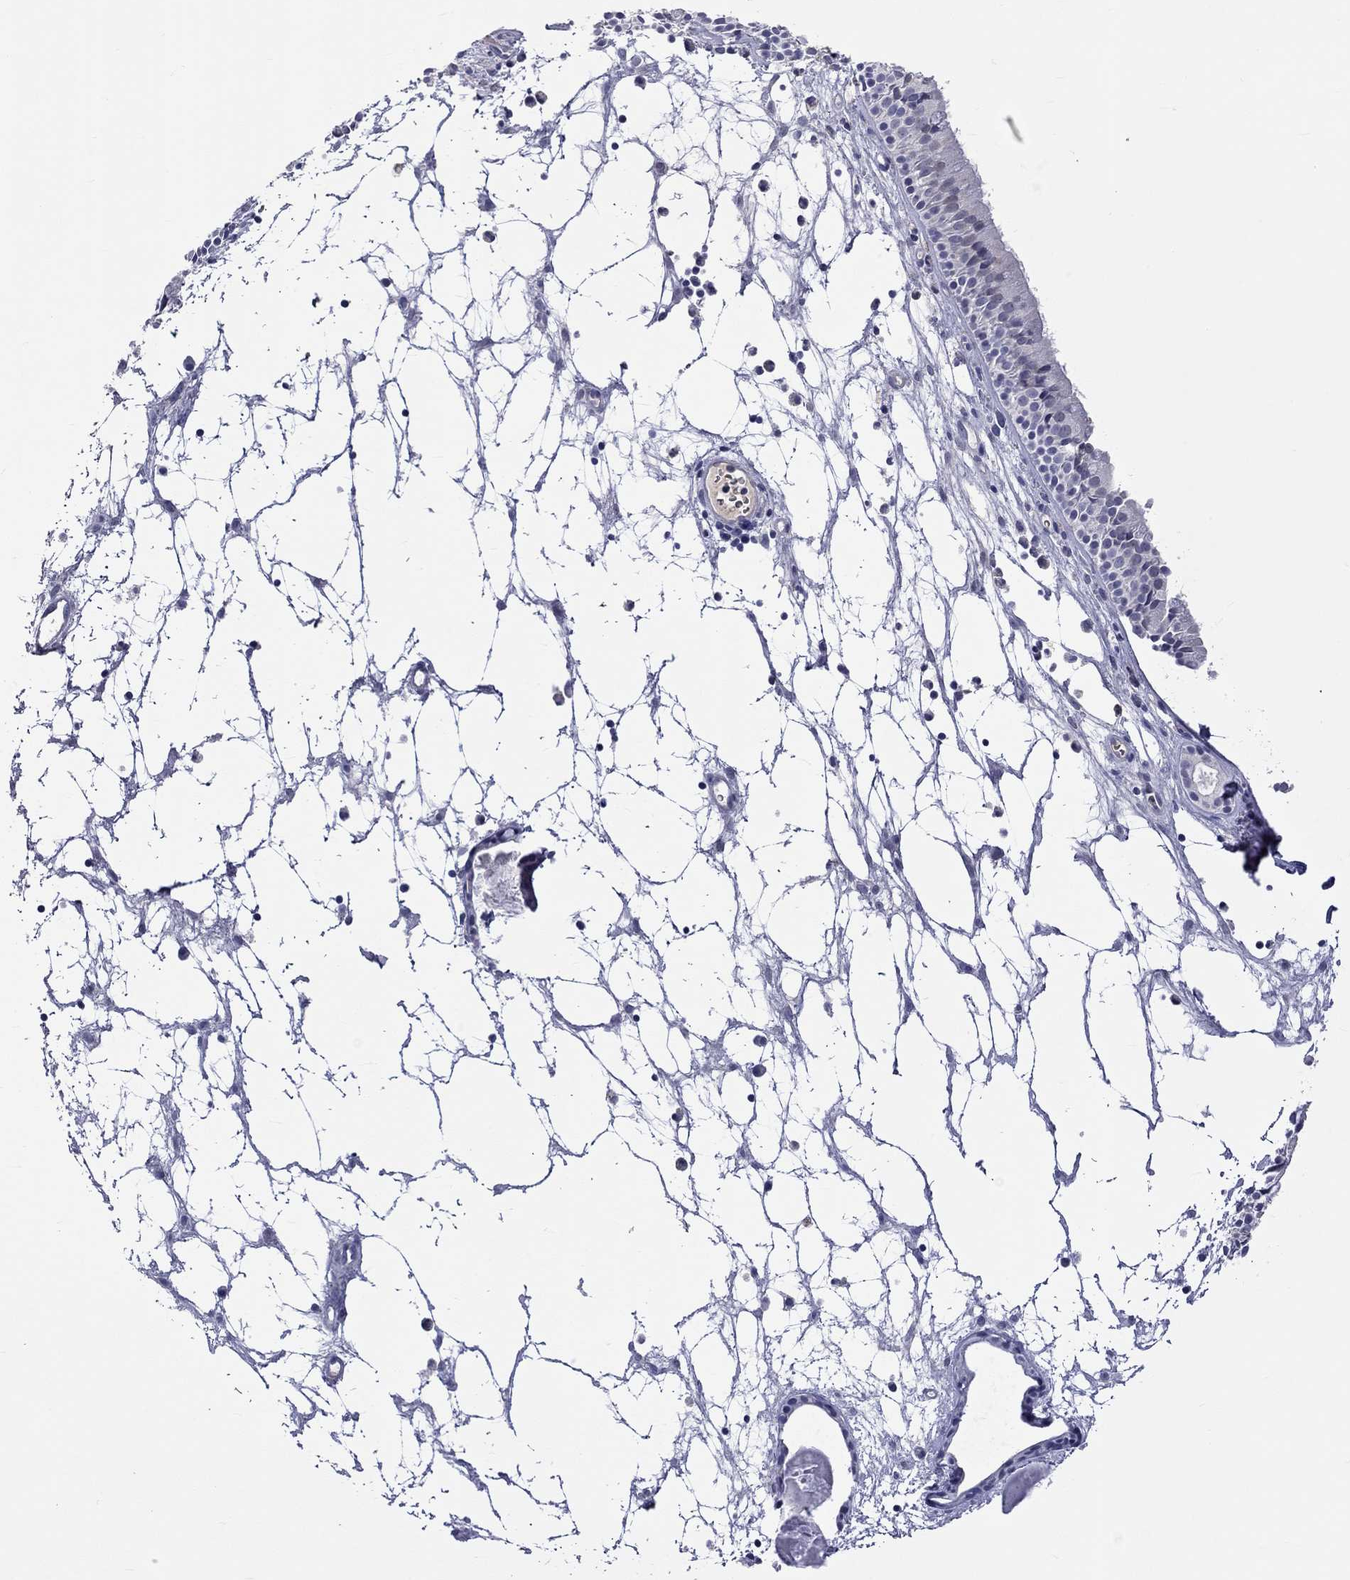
{"staining": {"intensity": "negative", "quantity": "none", "location": "none"}, "tissue": "nasopharynx", "cell_type": "Respiratory epithelial cells", "image_type": "normal", "snomed": [{"axis": "morphology", "description": "Normal tissue, NOS"}, {"axis": "topography", "description": "Nasopharynx"}], "caption": "Benign nasopharynx was stained to show a protein in brown. There is no significant staining in respiratory epithelial cells. The staining was performed using DAB (3,3'-diaminobenzidine) to visualize the protein expression in brown, while the nuclei were stained in blue with hematoxylin (Magnification: 20x).", "gene": "LRFN4", "patient": {"sex": "male", "age": 83}}